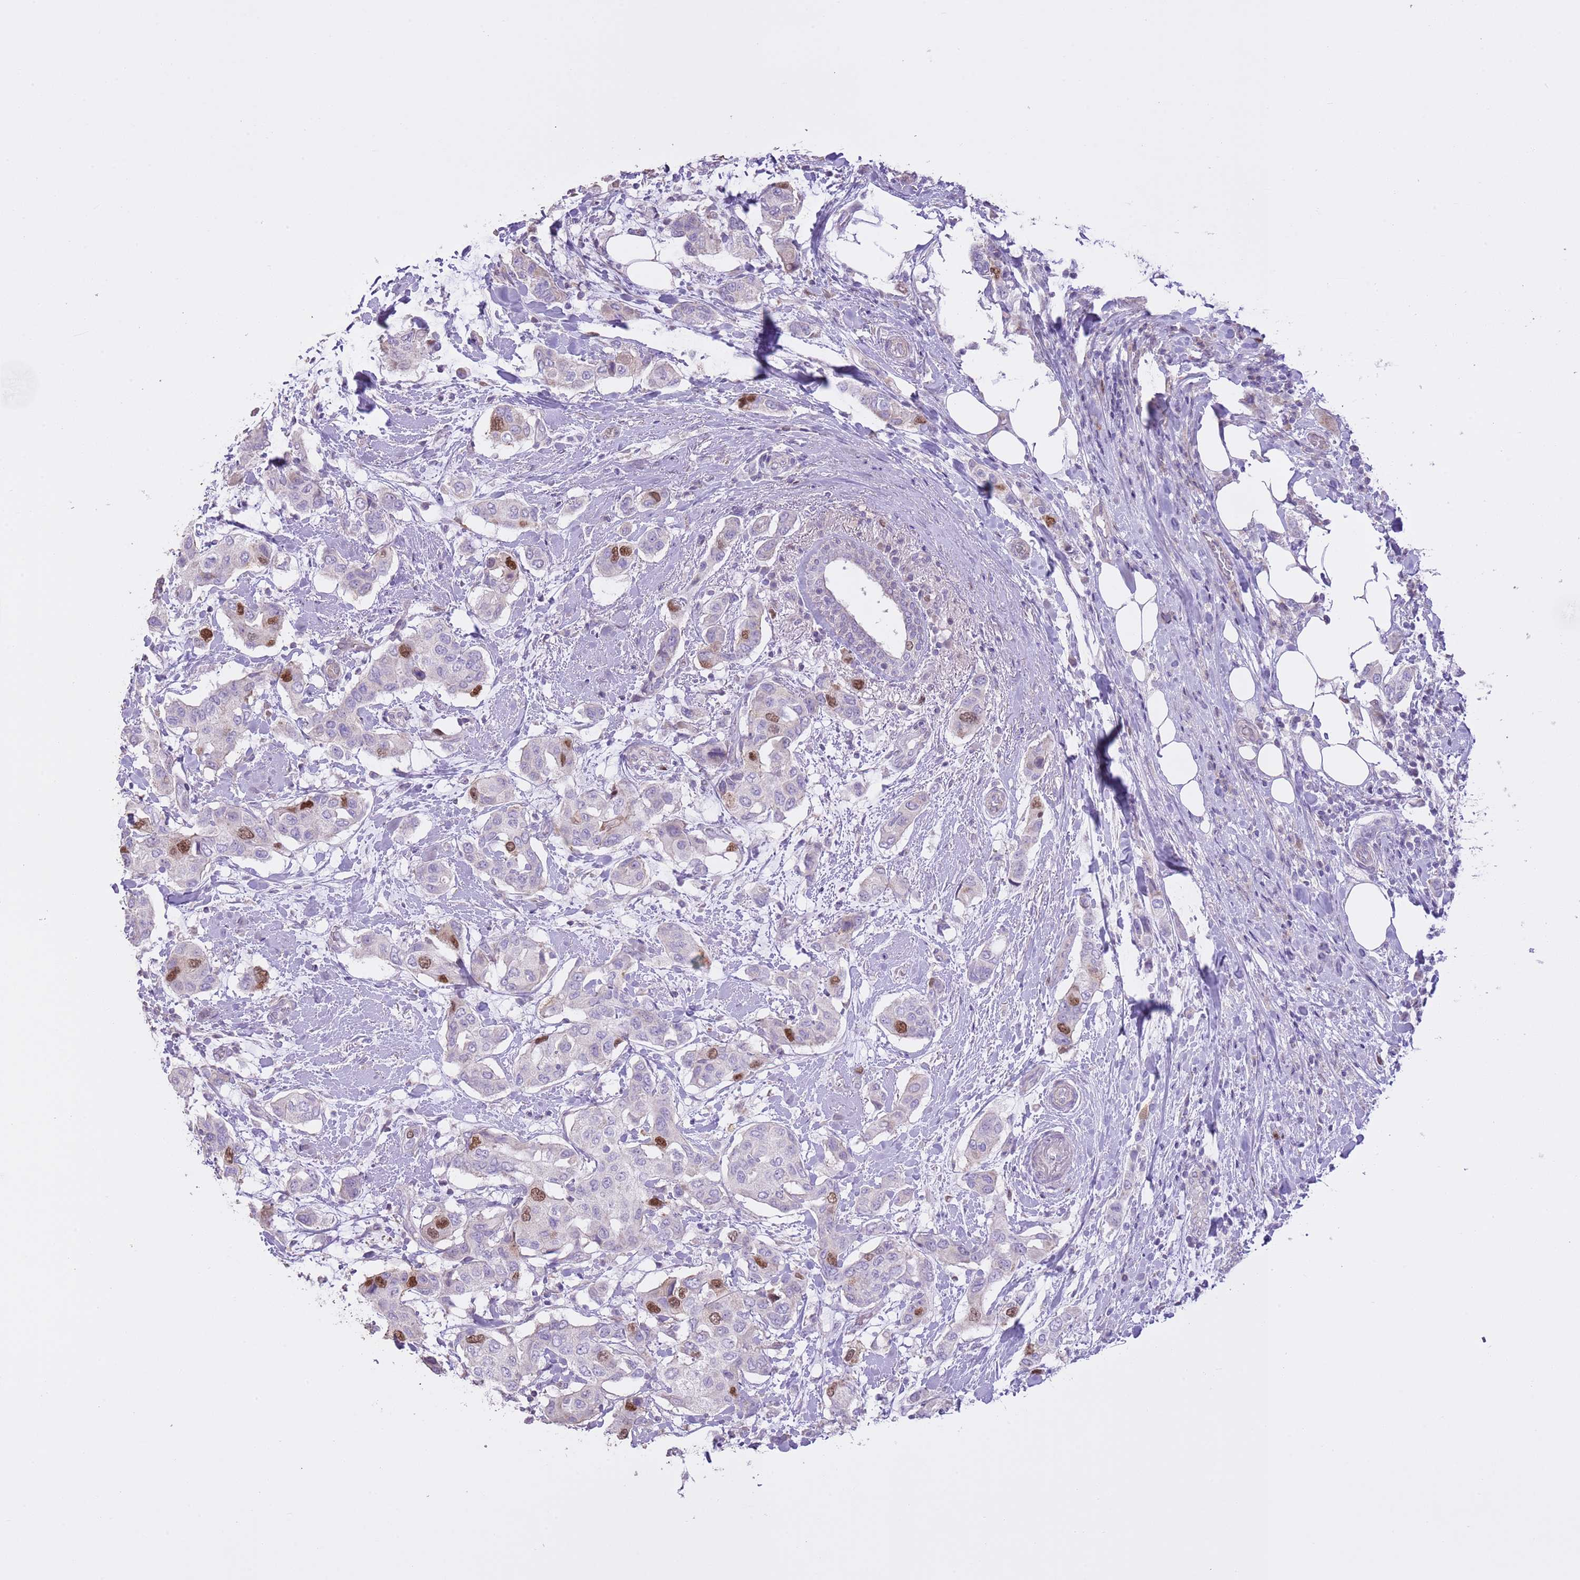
{"staining": {"intensity": "moderate", "quantity": "<25%", "location": "nuclear"}, "tissue": "breast cancer", "cell_type": "Tumor cells", "image_type": "cancer", "snomed": [{"axis": "morphology", "description": "Lobular carcinoma"}, {"axis": "topography", "description": "Breast"}], "caption": "Immunohistochemical staining of human breast cancer reveals moderate nuclear protein staining in approximately <25% of tumor cells.", "gene": "GMNN", "patient": {"sex": "female", "age": 51}}